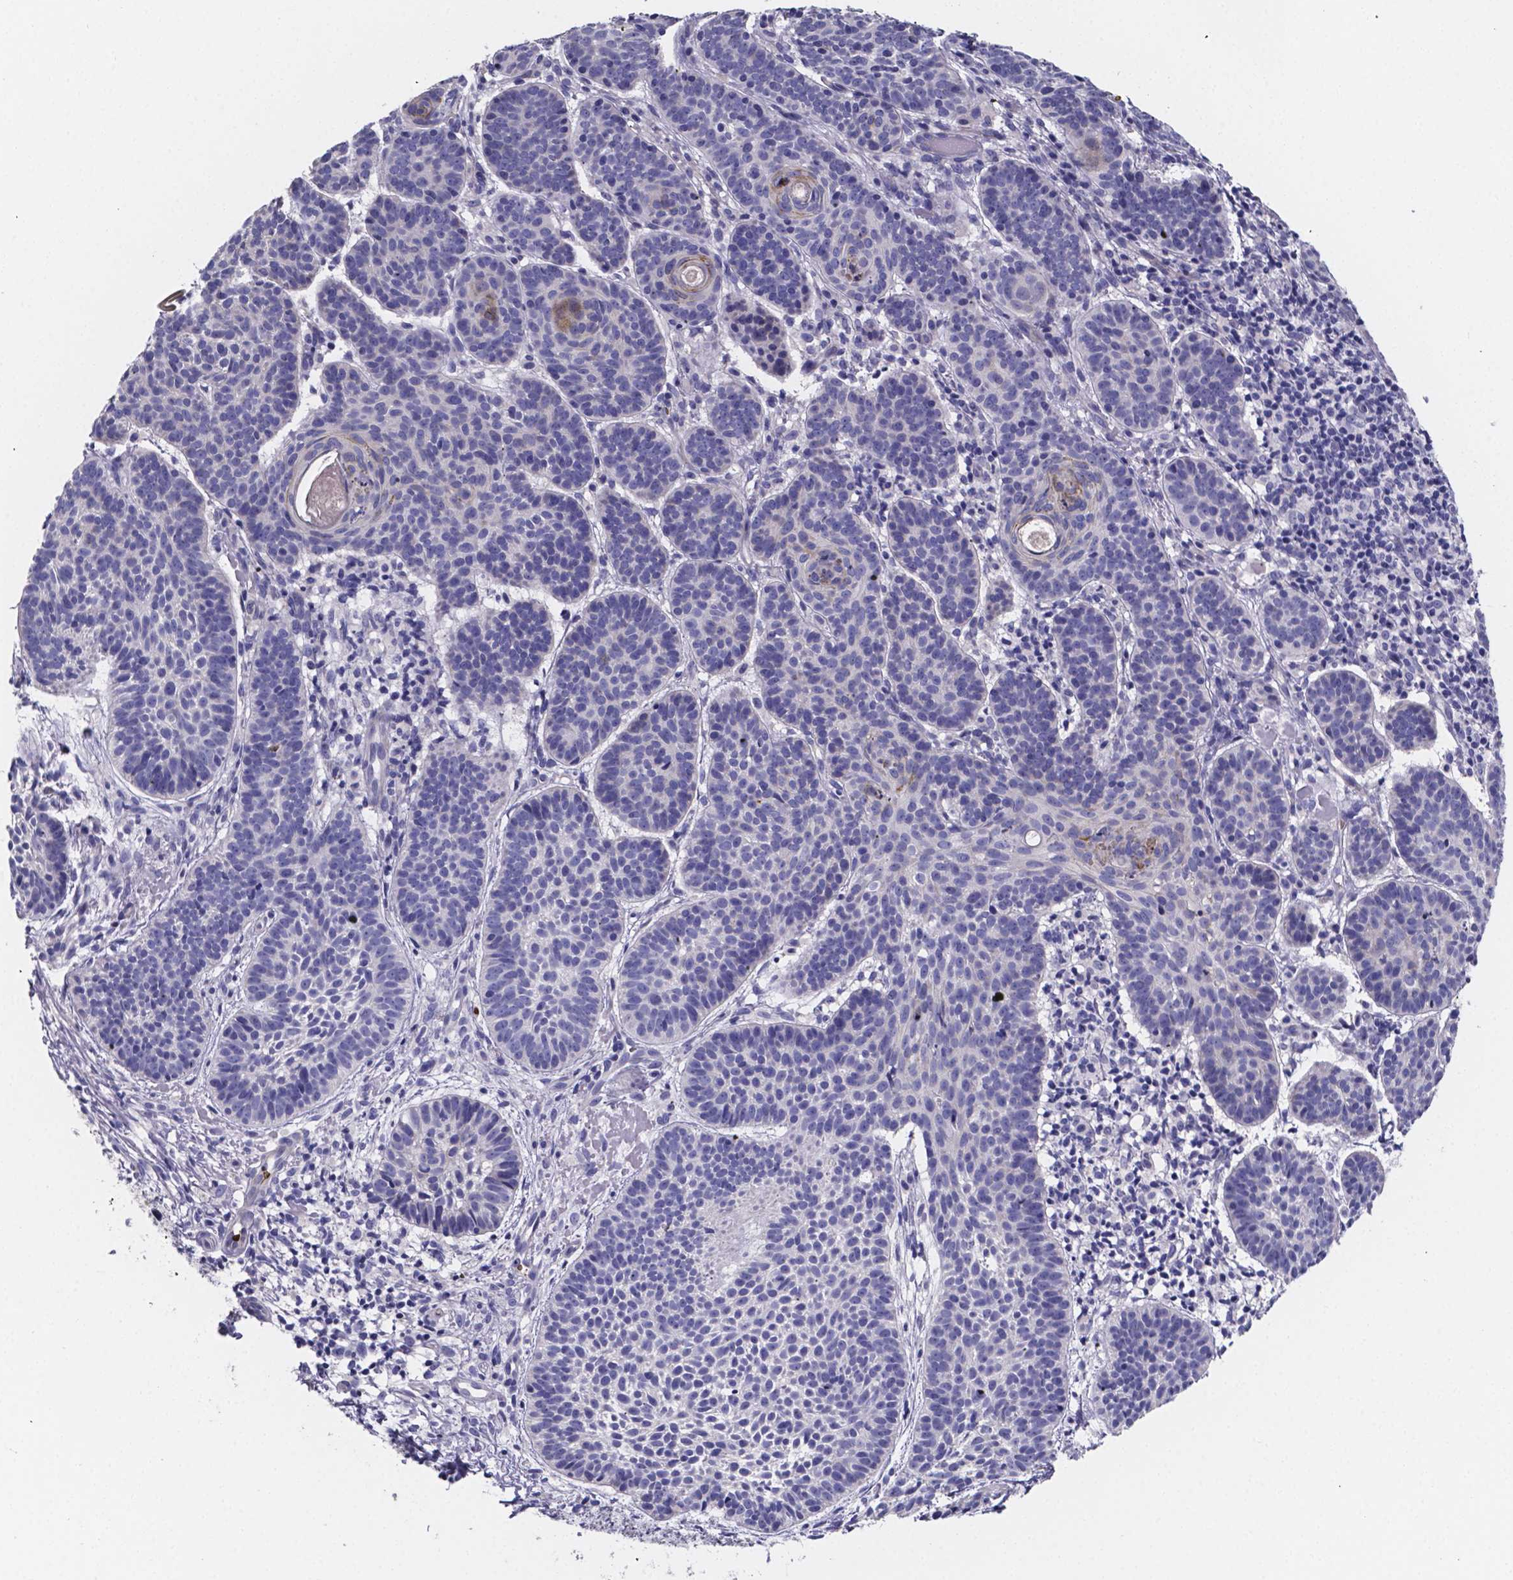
{"staining": {"intensity": "negative", "quantity": "none", "location": "none"}, "tissue": "skin cancer", "cell_type": "Tumor cells", "image_type": "cancer", "snomed": [{"axis": "morphology", "description": "Basal cell carcinoma"}, {"axis": "topography", "description": "Skin"}], "caption": "Skin cancer was stained to show a protein in brown. There is no significant positivity in tumor cells.", "gene": "GABRA3", "patient": {"sex": "male", "age": 72}}